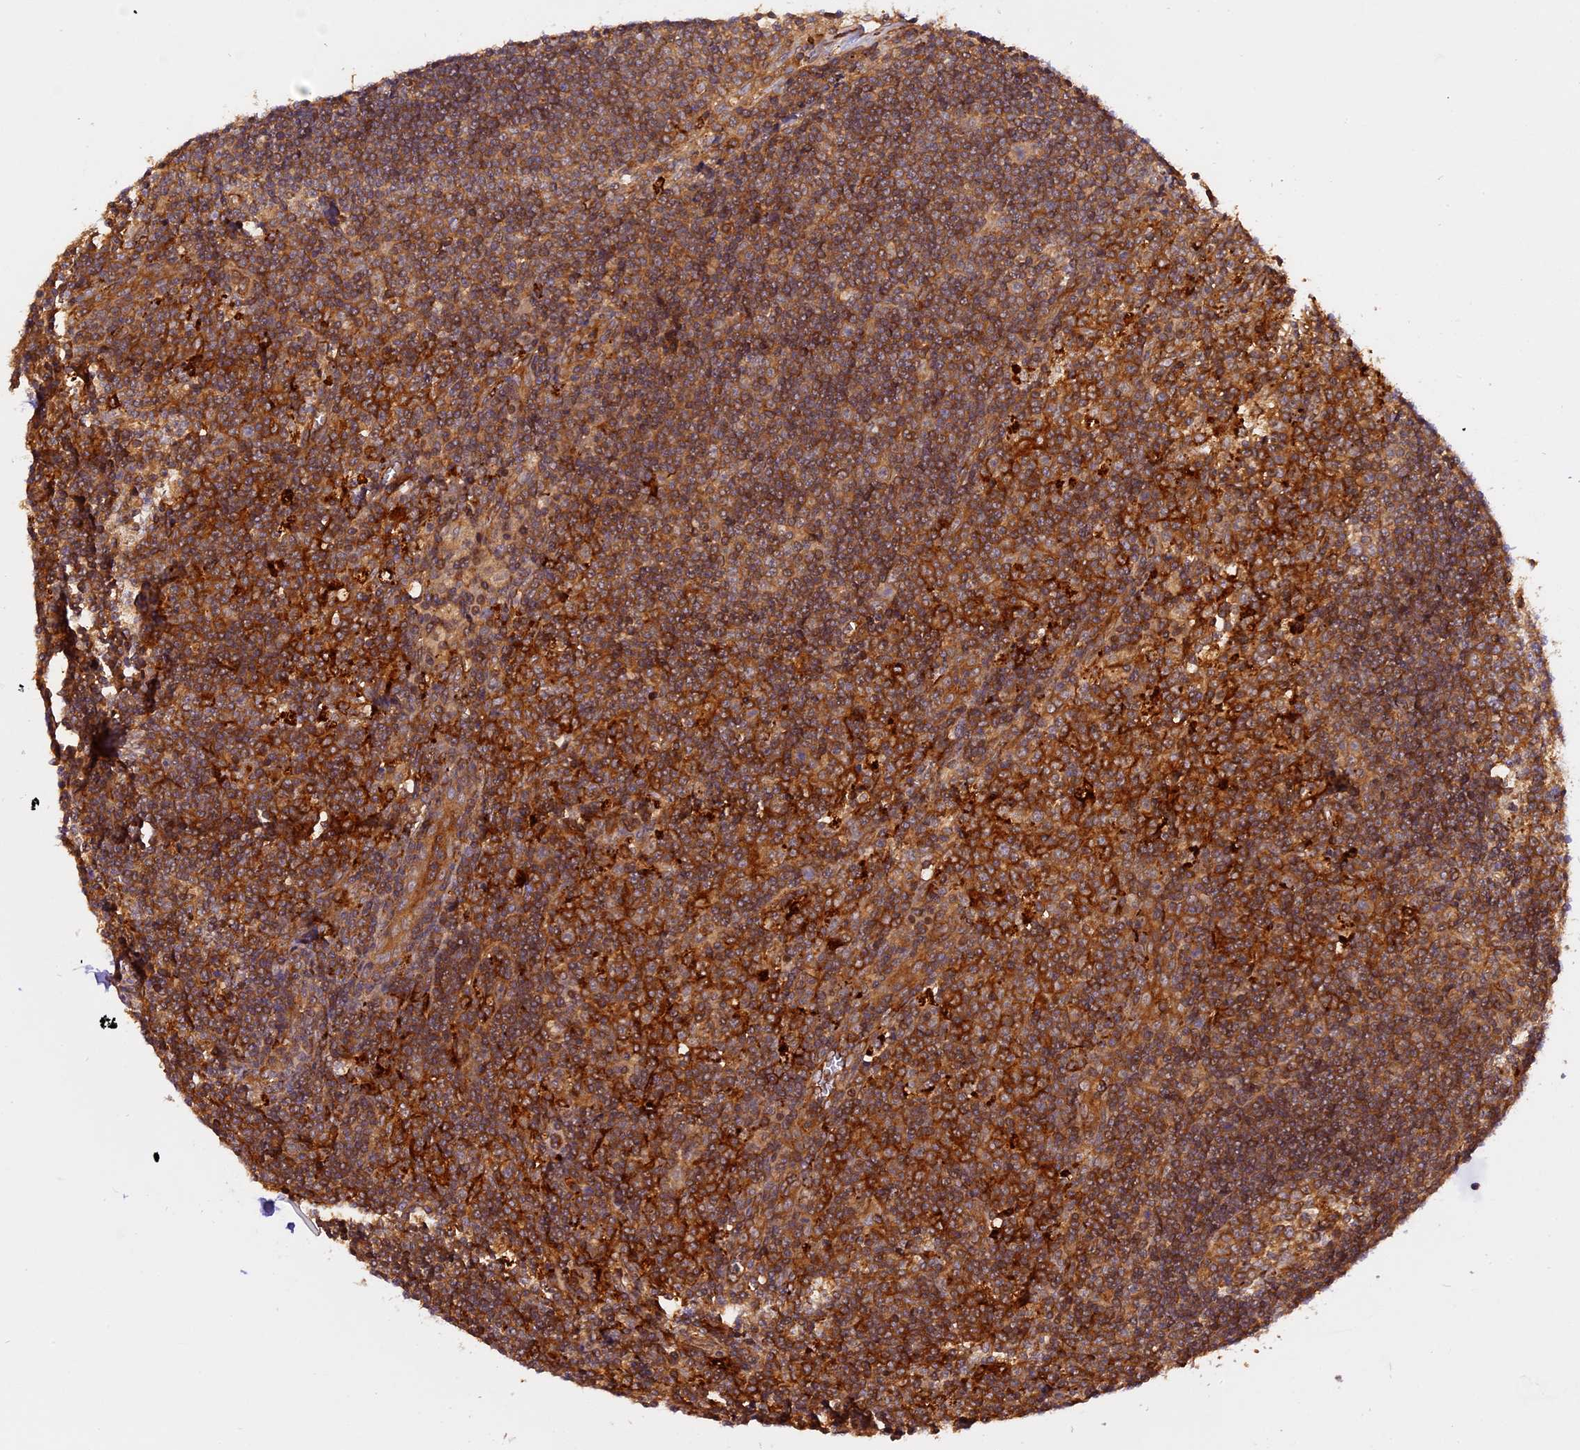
{"staining": {"intensity": "strong", "quantity": ">75%", "location": "cytoplasmic/membranous"}, "tissue": "lymph node", "cell_type": "Germinal center cells", "image_type": "normal", "snomed": [{"axis": "morphology", "description": "Normal tissue, NOS"}, {"axis": "topography", "description": "Lymph node"}], "caption": "About >75% of germinal center cells in normal lymph node show strong cytoplasmic/membranous protein positivity as visualized by brown immunohistochemical staining.", "gene": "C5orf22", "patient": {"sex": "male", "age": 58}}